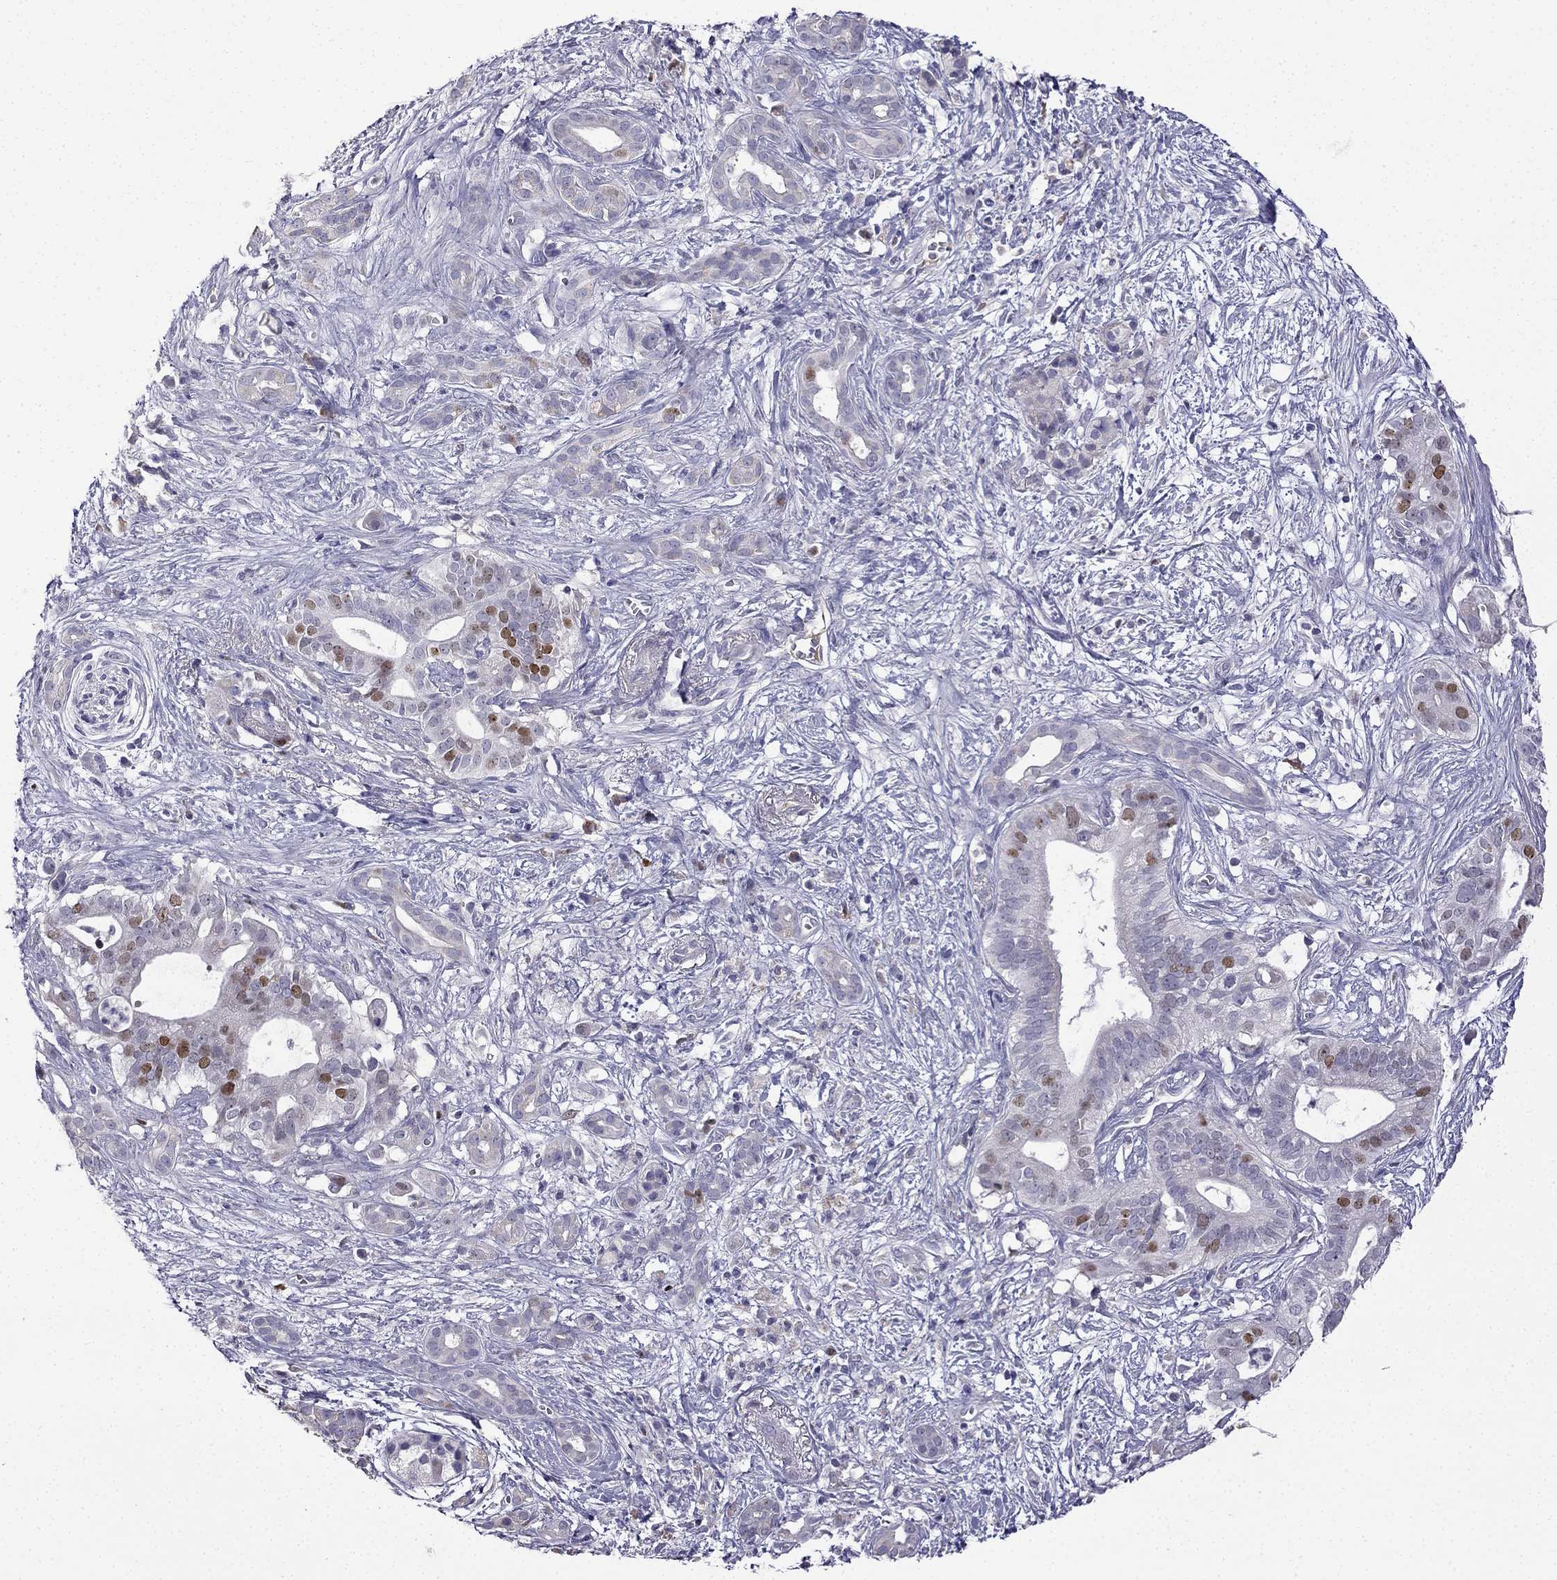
{"staining": {"intensity": "moderate", "quantity": "<25%", "location": "nuclear"}, "tissue": "pancreatic cancer", "cell_type": "Tumor cells", "image_type": "cancer", "snomed": [{"axis": "morphology", "description": "Adenocarcinoma, NOS"}, {"axis": "topography", "description": "Pancreas"}], "caption": "Tumor cells demonstrate low levels of moderate nuclear staining in approximately <25% of cells in human pancreatic adenocarcinoma.", "gene": "UHRF1", "patient": {"sex": "male", "age": 61}}